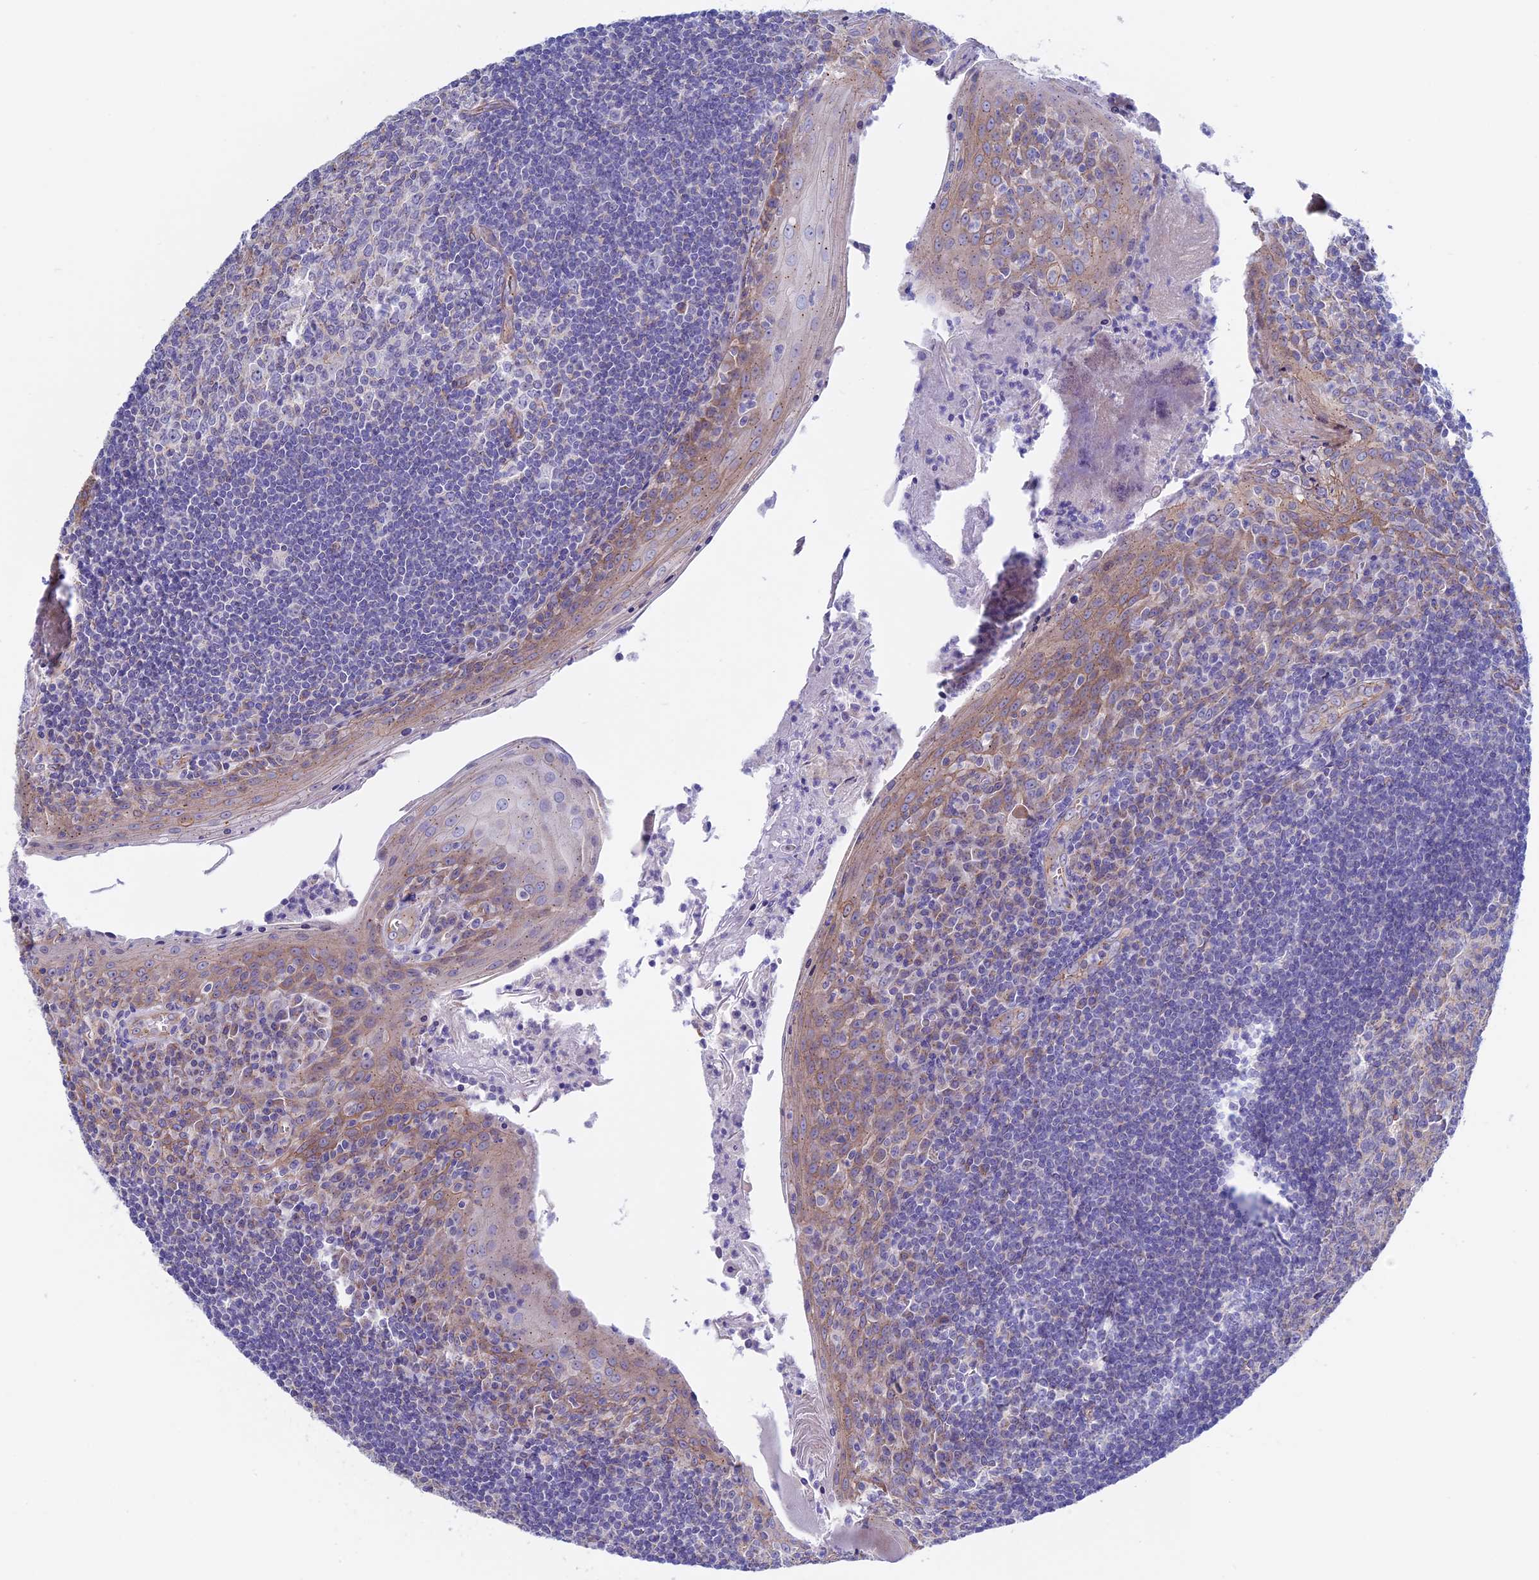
{"staining": {"intensity": "weak", "quantity": "25%-75%", "location": "cytoplasmic/membranous"}, "tissue": "tonsil", "cell_type": "Germinal center cells", "image_type": "normal", "snomed": [{"axis": "morphology", "description": "Normal tissue, NOS"}, {"axis": "topography", "description": "Tonsil"}], "caption": "The image displays immunohistochemical staining of normal tonsil. There is weak cytoplasmic/membranous expression is present in about 25%-75% of germinal center cells. Using DAB (3,3'-diaminobenzidine) (brown) and hematoxylin (blue) stains, captured at high magnification using brightfield microscopy.", "gene": "ETFDH", "patient": {"sex": "male", "age": 27}}